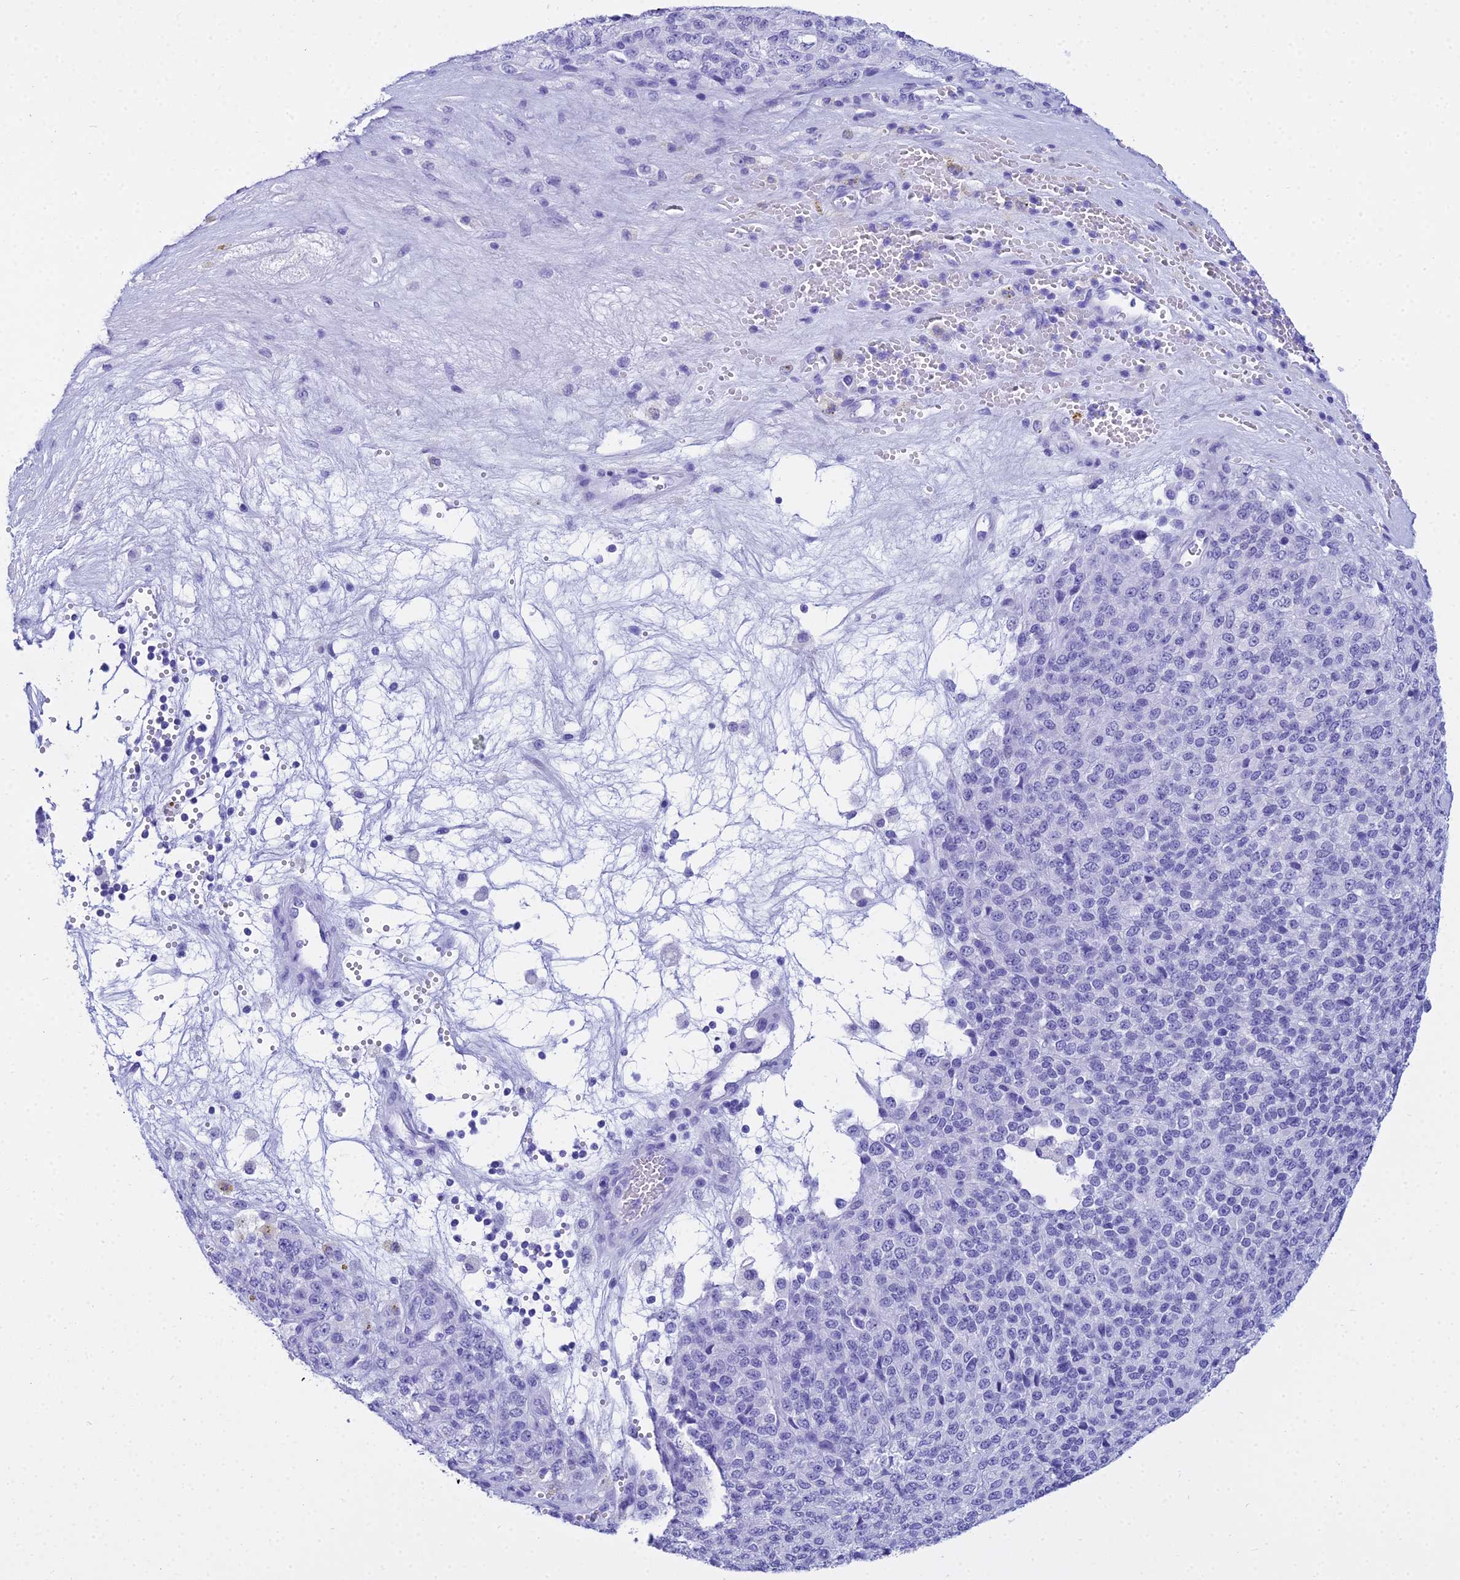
{"staining": {"intensity": "negative", "quantity": "none", "location": "none"}, "tissue": "melanoma", "cell_type": "Tumor cells", "image_type": "cancer", "snomed": [{"axis": "morphology", "description": "Malignant melanoma, Metastatic site"}, {"axis": "topography", "description": "Brain"}], "caption": "DAB (3,3'-diaminobenzidine) immunohistochemical staining of malignant melanoma (metastatic site) exhibits no significant expression in tumor cells.", "gene": "ZNF442", "patient": {"sex": "female", "age": 56}}